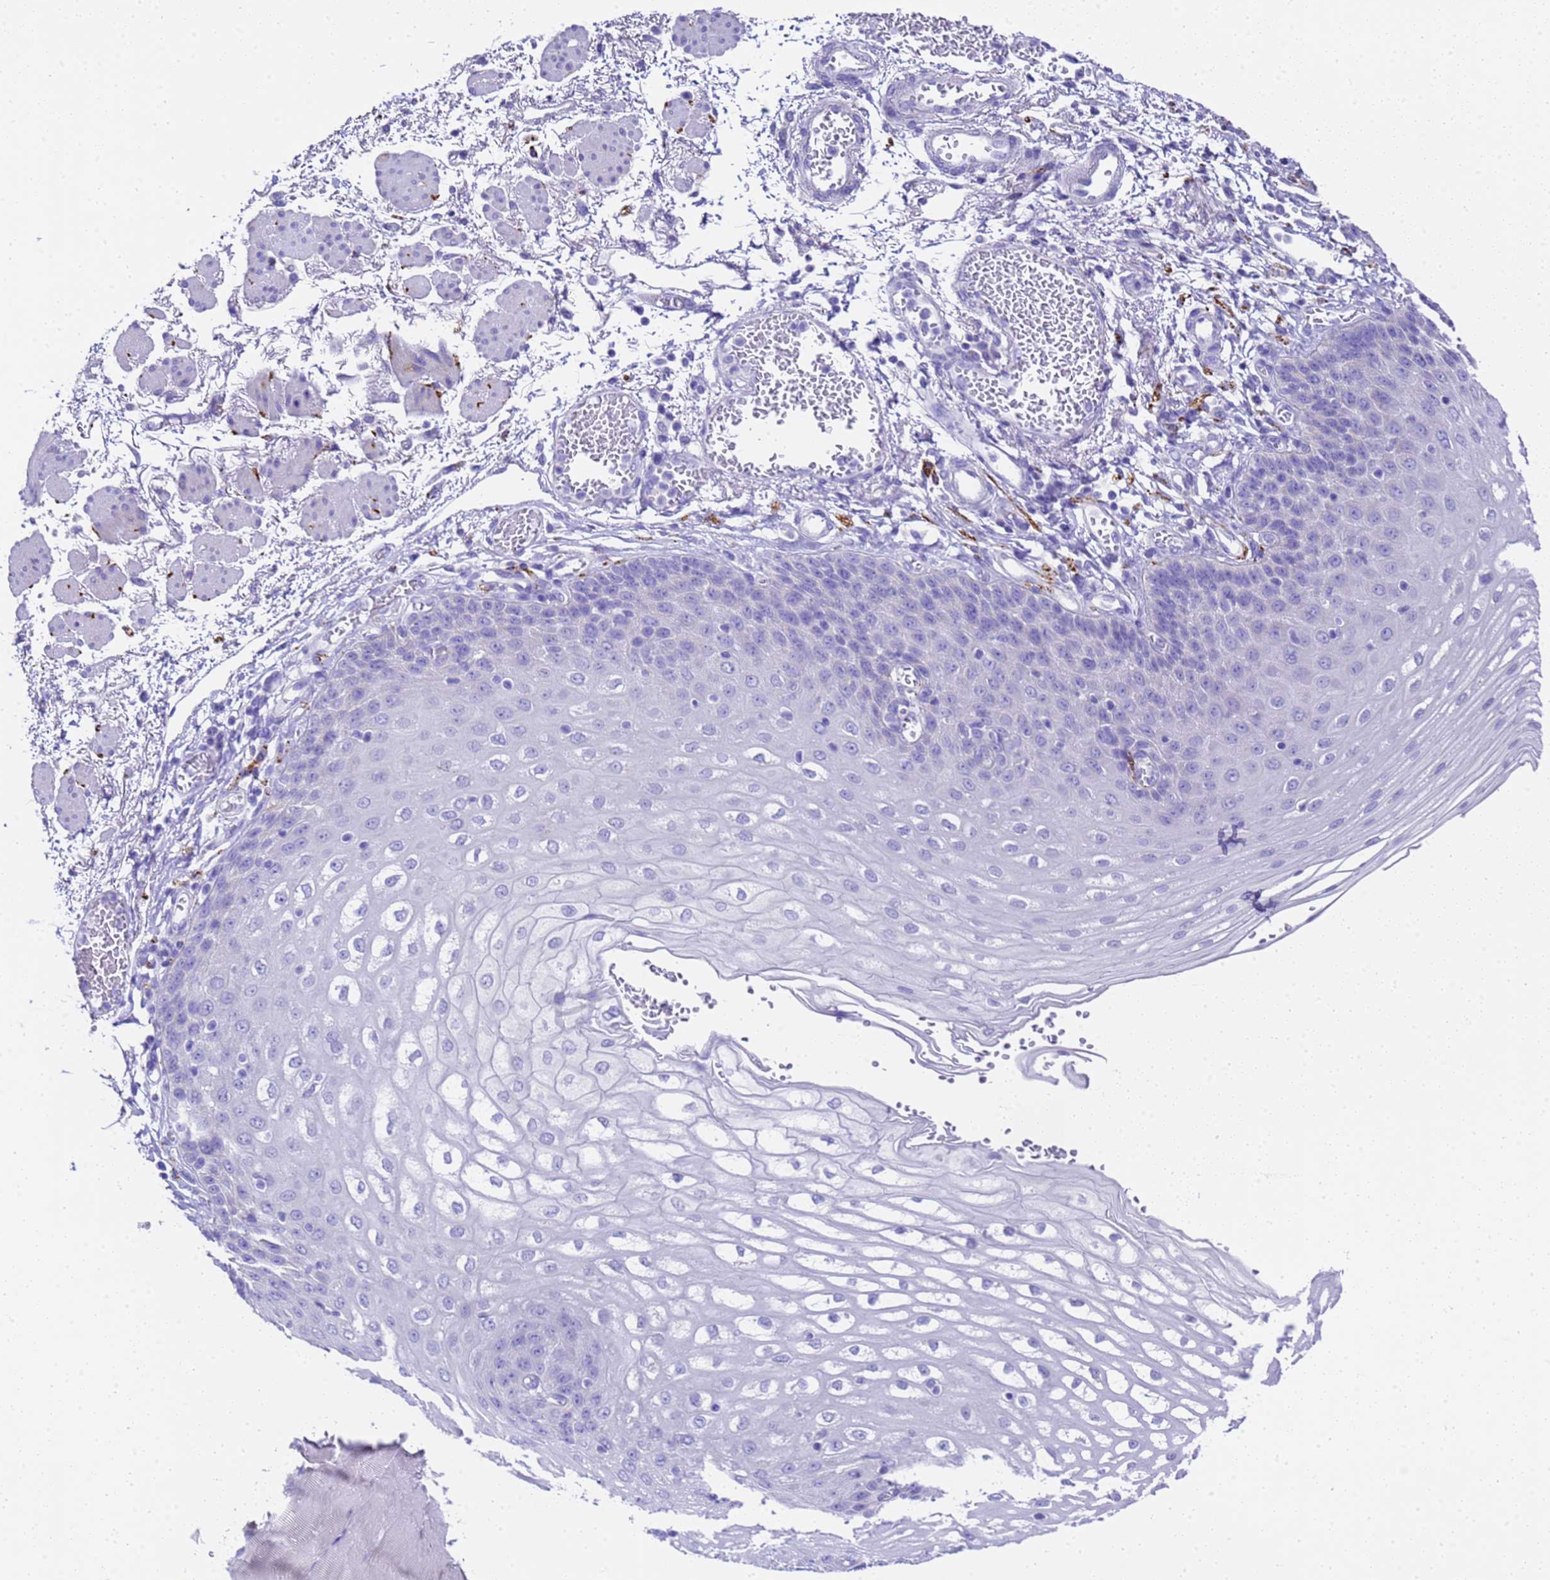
{"staining": {"intensity": "negative", "quantity": "none", "location": "none"}, "tissue": "esophagus", "cell_type": "Squamous epithelial cells", "image_type": "normal", "snomed": [{"axis": "morphology", "description": "Normal tissue, NOS"}, {"axis": "topography", "description": "Esophagus"}], "caption": "Histopathology image shows no significant protein expression in squamous epithelial cells of normal esophagus. (Stains: DAB (3,3'-diaminobenzidine) immunohistochemistry (IHC) with hematoxylin counter stain, Microscopy: brightfield microscopy at high magnification).", "gene": "FAM72A", "patient": {"sex": "male", "age": 81}}